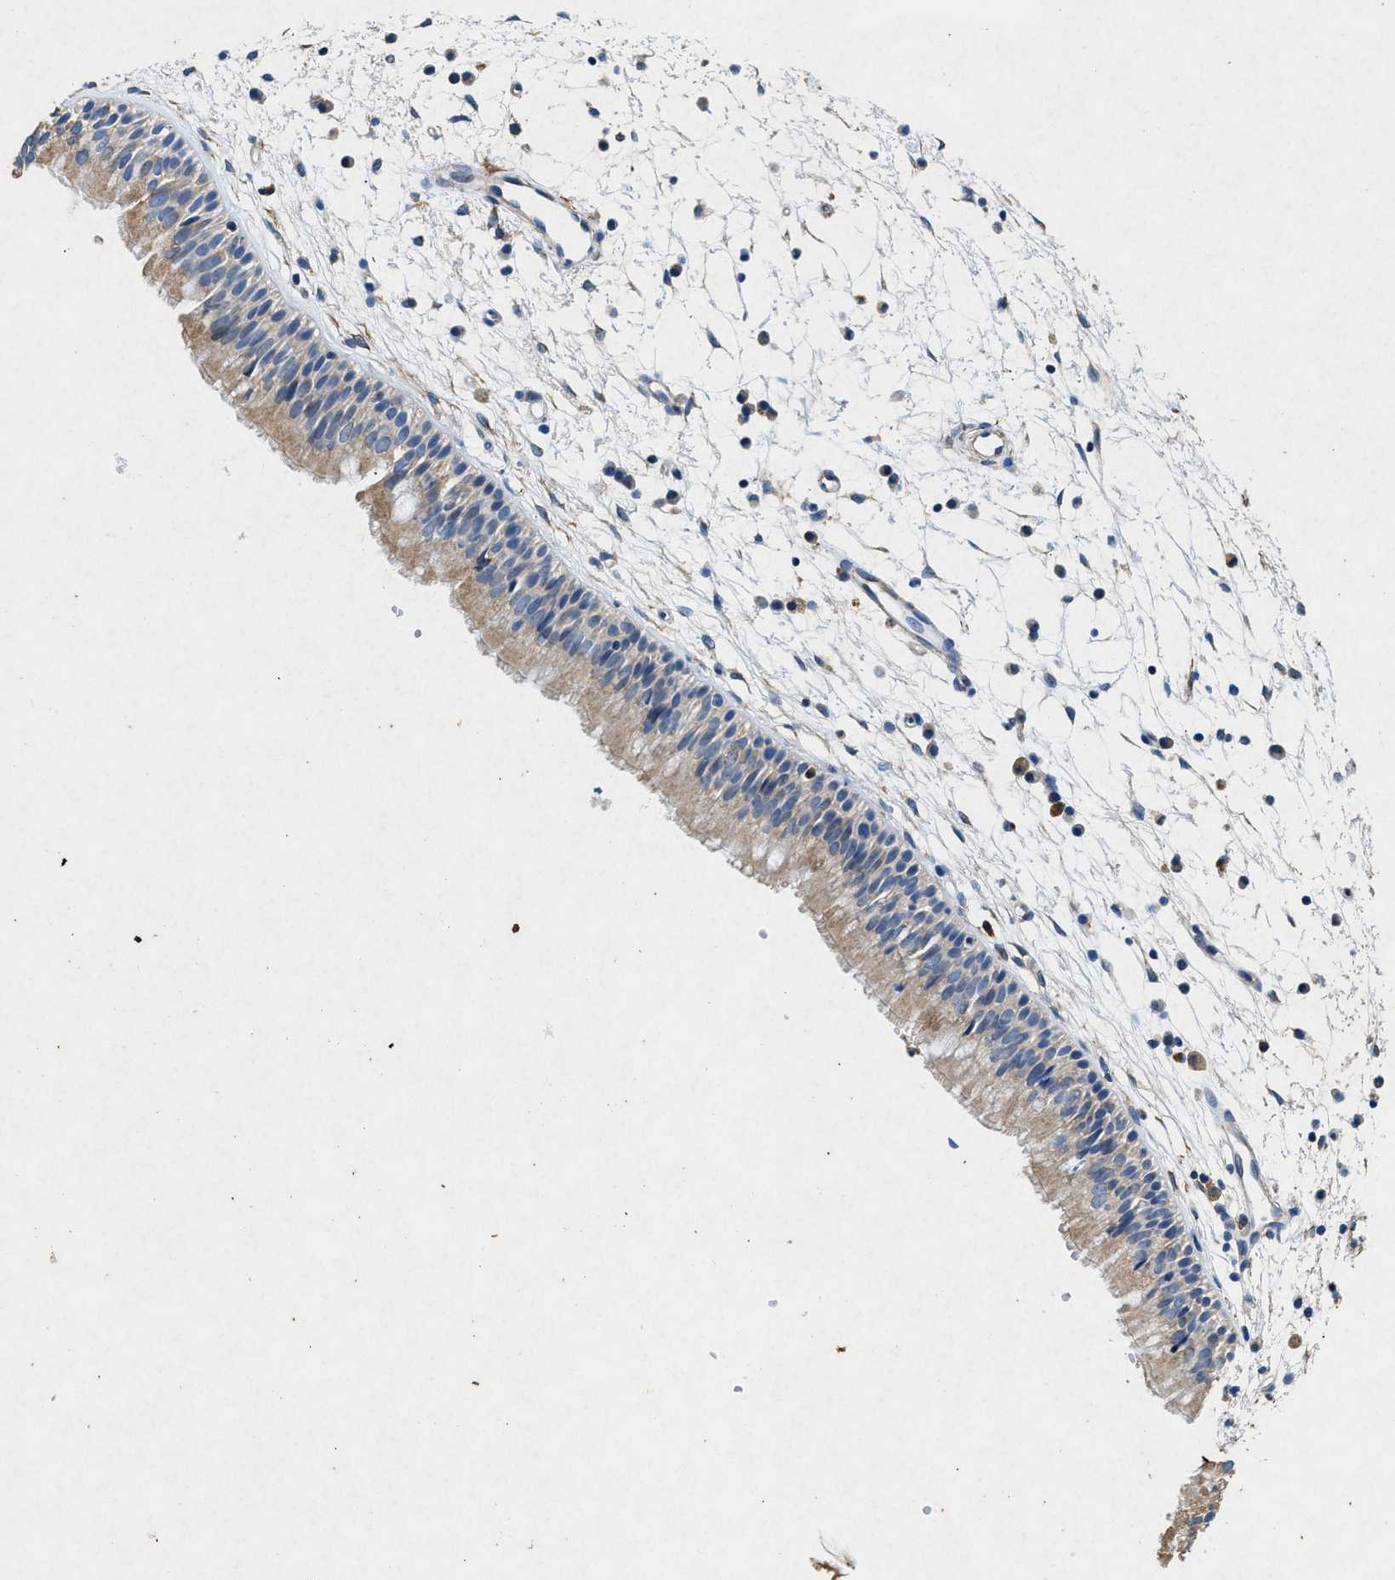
{"staining": {"intensity": "weak", "quantity": ">75%", "location": "cytoplasmic/membranous"}, "tissue": "nasopharynx", "cell_type": "Respiratory epithelial cells", "image_type": "normal", "snomed": [{"axis": "morphology", "description": "Normal tissue, NOS"}, {"axis": "topography", "description": "Nasopharynx"}], "caption": "Brown immunohistochemical staining in normal human nasopharynx reveals weak cytoplasmic/membranous expression in approximately >75% of respiratory epithelial cells.", "gene": "CDK15", "patient": {"sex": "male", "age": 21}}